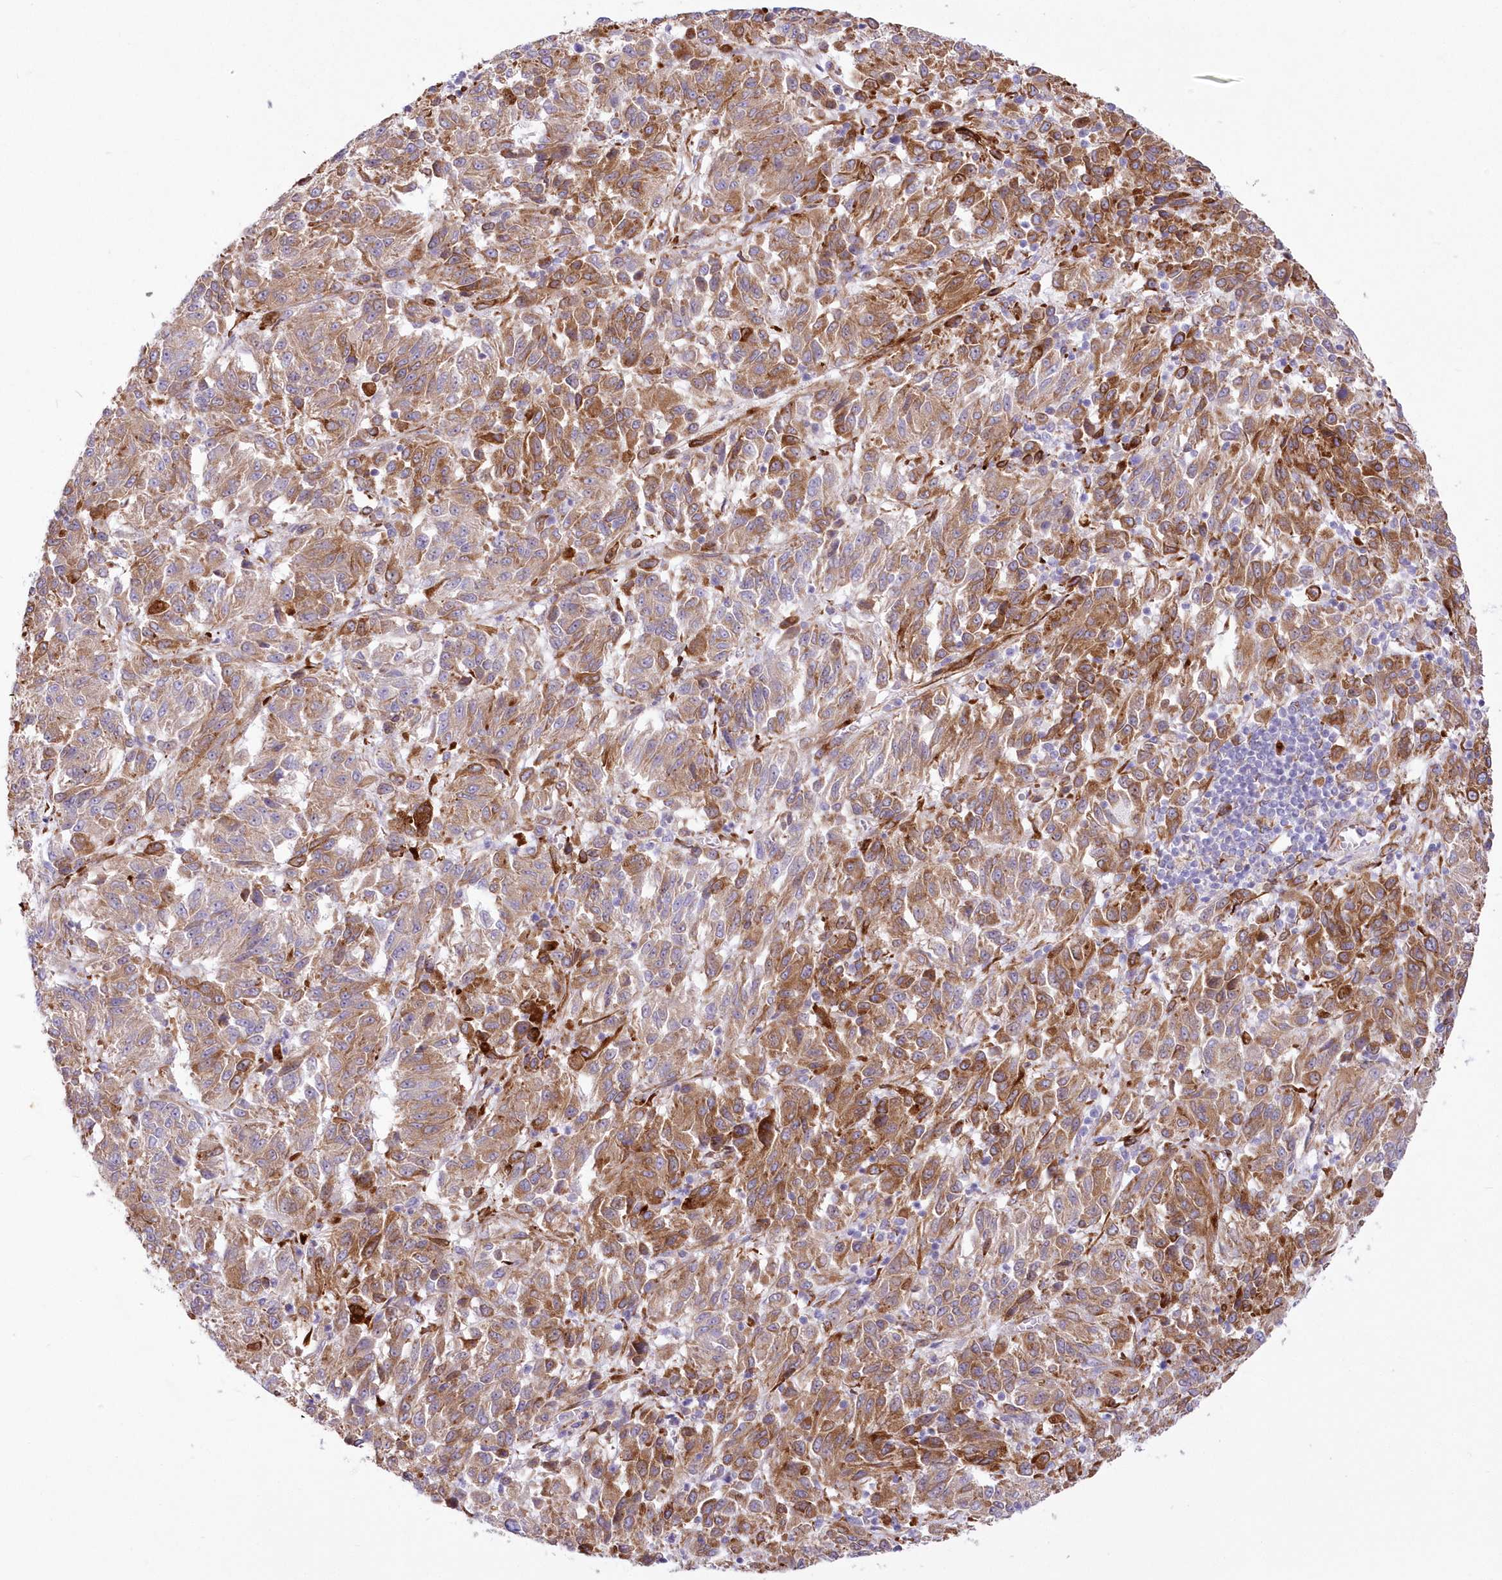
{"staining": {"intensity": "moderate", "quantity": ">75%", "location": "cytoplasmic/membranous"}, "tissue": "melanoma", "cell_type": "Tumor cells", "image_type": "cancer", "snomed": [{"axis": "morphology", "description": "Malignant melanoma, Metastatic site"}, {"axis": "topography", "description": "Lung"}], "caption": "Melanoma stained with a brown dye demonstrates moderate cytoplasmic/membranous positive staining in about >75% of tumor cells.", "gene": "YTHDC2", "patient": {"sex": "male", "age": 64}}